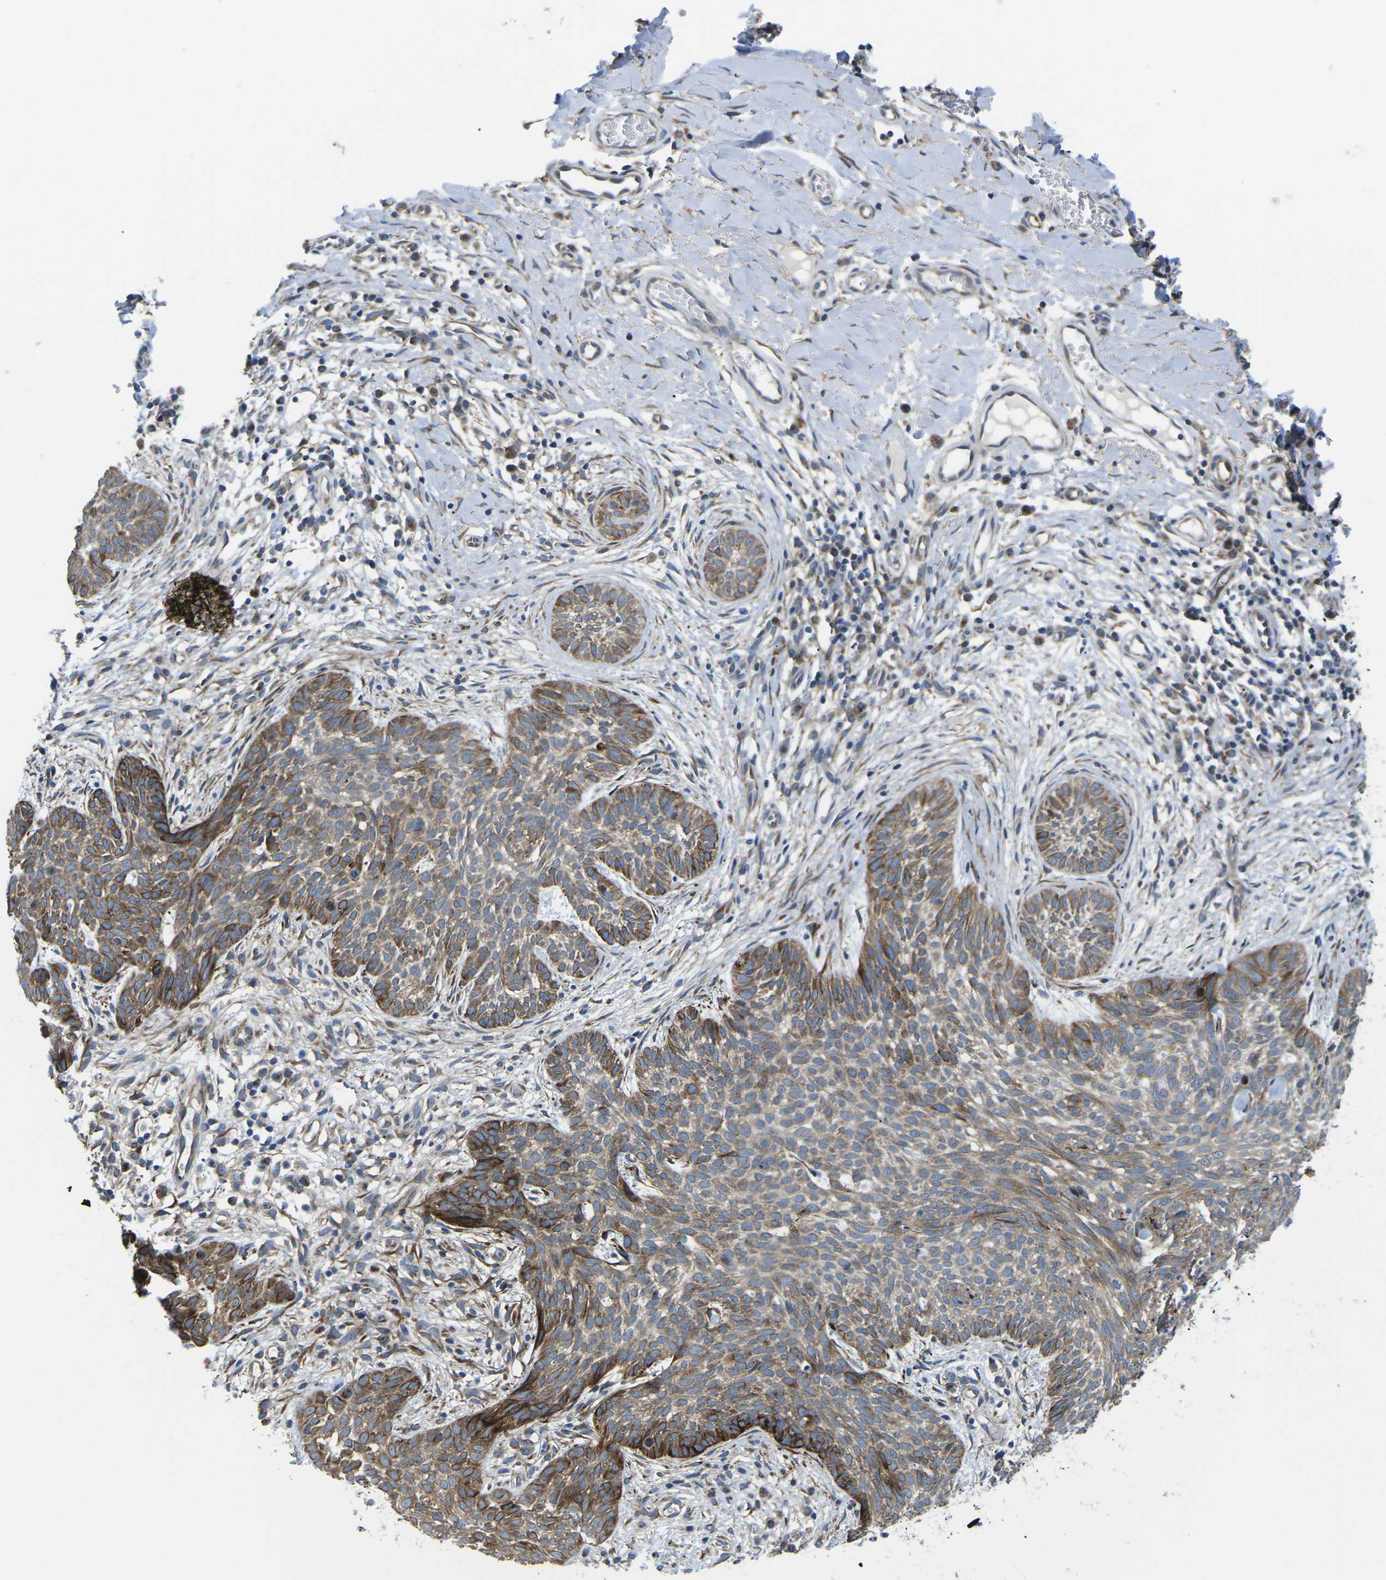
{"staining": {"intensity": "moderate", "quantity": ">75%", "location": "cytoplasmic/membranous"}, "tissue": "skin cancer", "cell_type": "Tumor cells", "image_type": "cancer", "snomed": [{"axis": "morphology", "description": "Basal cell carcinoma"}, {"axis": "topography", "description": "Skin"}], "caption": "Immunohistochemical staining of skin basal cell carcinoma shows medium levels of moderate cytoplasmic/membranous protein staining in approximately >75% of tumor cells.", "gene": "TMEFF2", "patient": {"sex": "female", "age": 59}}